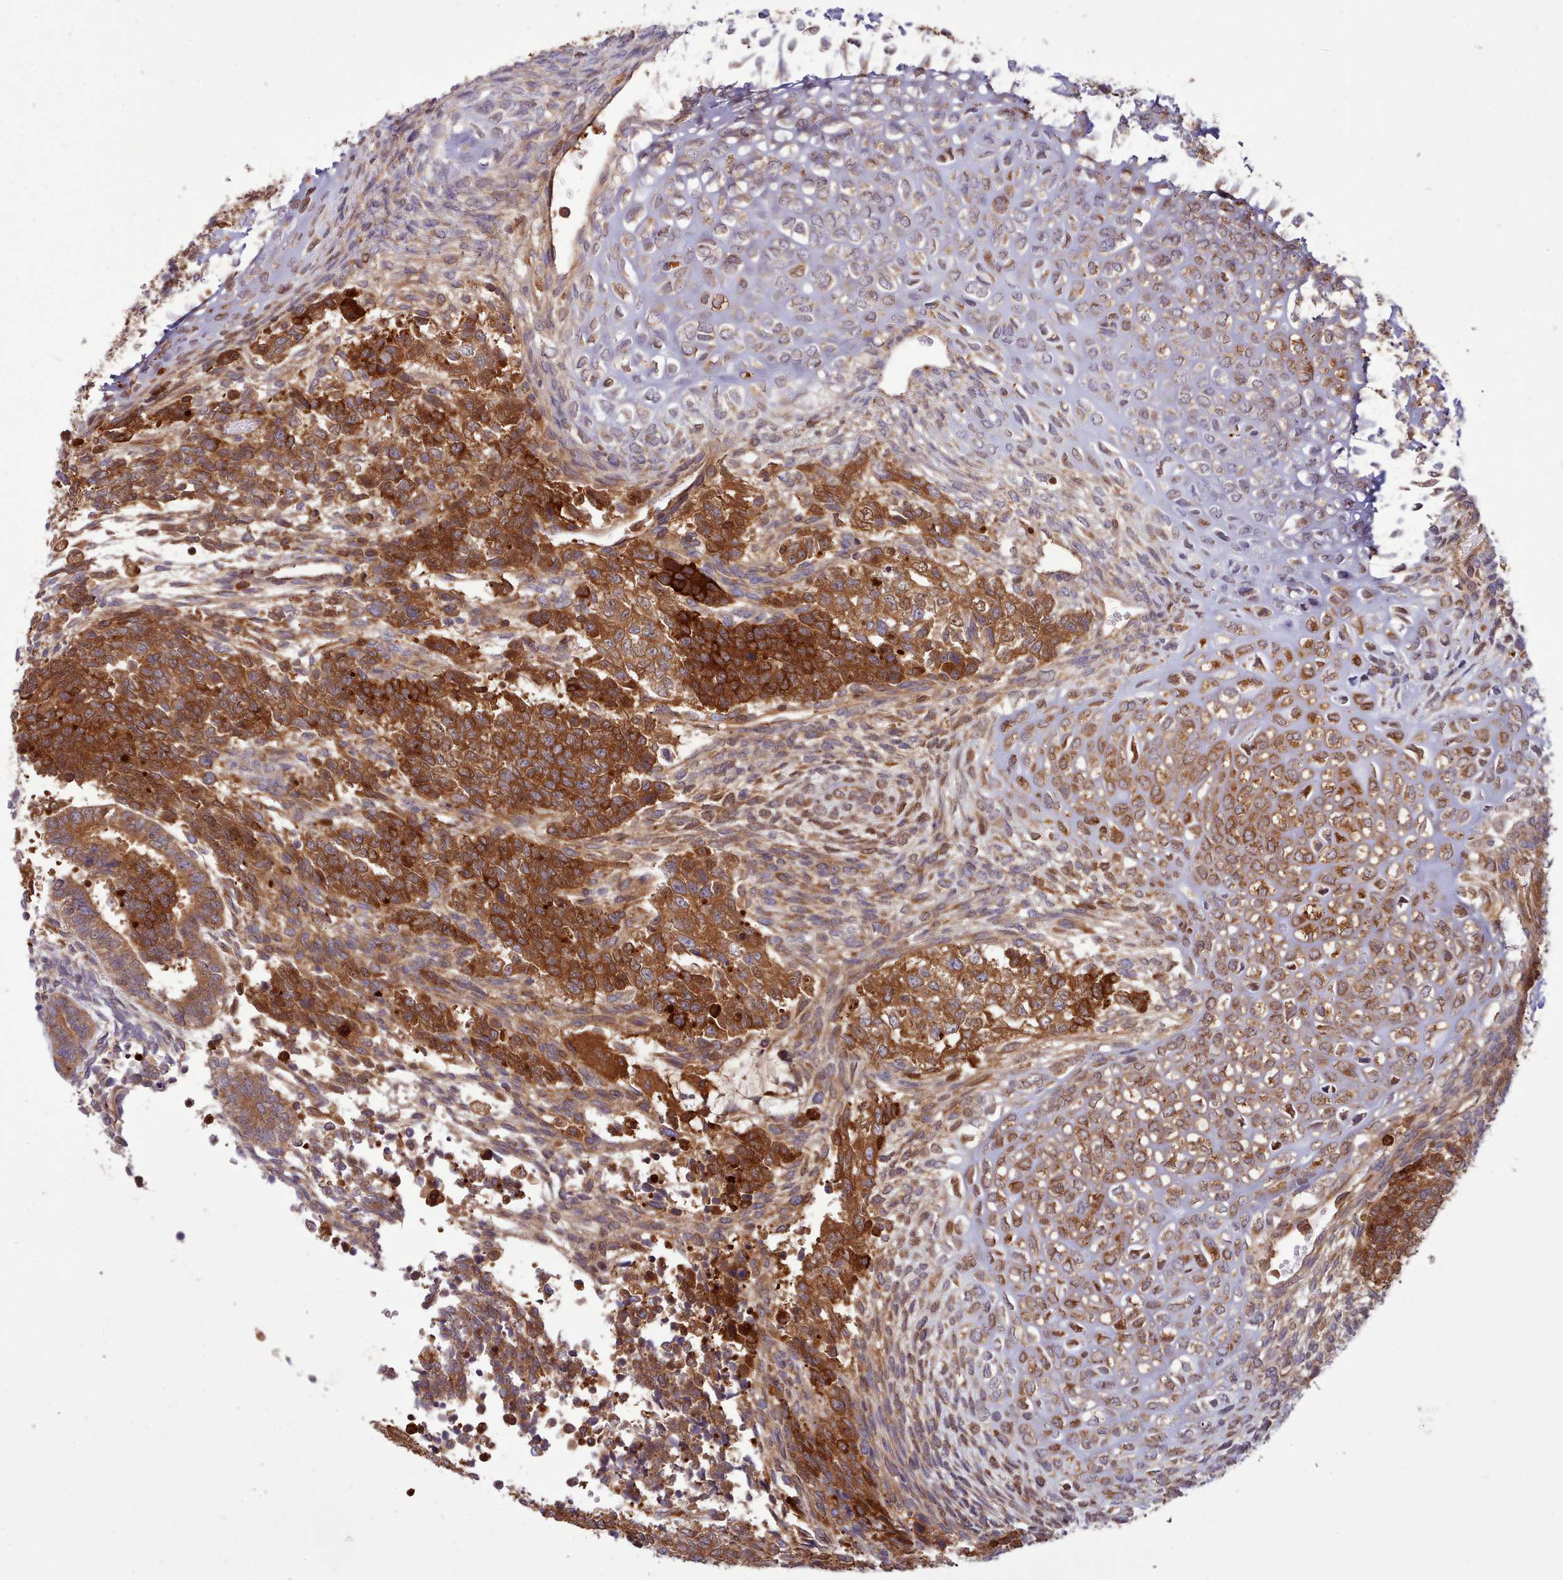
{"staining": {"intensity": "strong", "quantity": ">75%", "location": "cytoplasmic/membranous"}, "tissue": "testis cancer", "cell_type": "Tumor cells", "image_type": "cancer", "snomed": [{"axis": "morphology", "description": "Carcinoma, Embryonal, NOS"}, {"axis": "topography", "description": "Testis"}], "caption": "The photomicrograph shows a brown stain indicating the presence of a protein in the cytoplasmic/membranous of tumor cells in embryonal carcinoma (testis). Immunohistochemistry stains the protein in brown and the nuclei are stained blue.", "gene": "SLC4A9", "patient": {"sex": "male", "age": 23}}